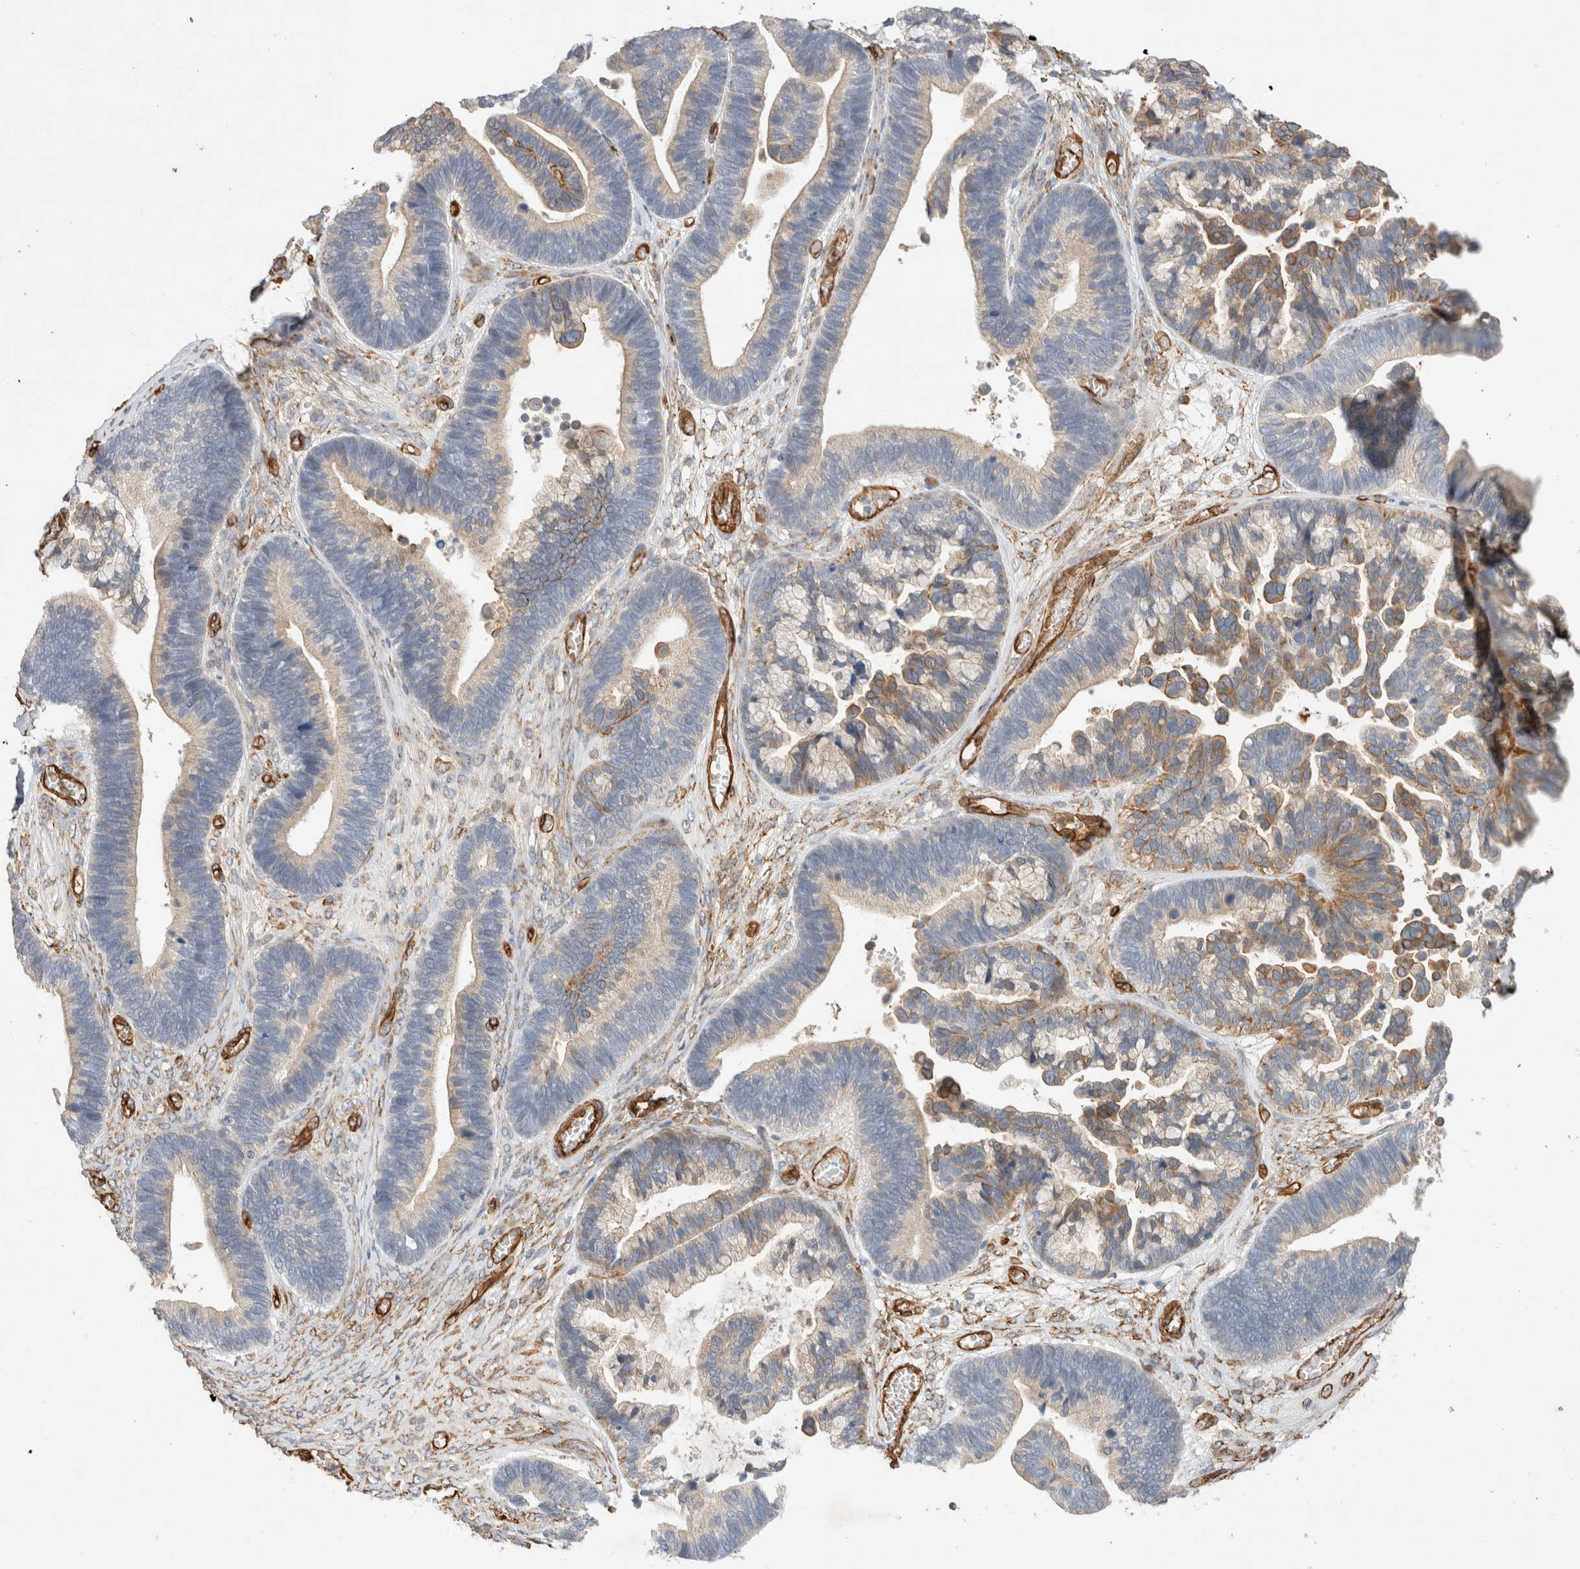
{"staining": {"intensity": "moderate", "quantity": "<25%", "location": "cytoplasmic/membranous"}, "tissue": "ovarian cancer", "cell_type": "Tumor cells", "image_type": "cancer", "snomed": [{"axis": "morphology", "description": "Cystadenocarcinoma, serous, NOS"}, {"axis": "topography", "description": "Ovary"}], "caption": "Immunohistochemistry of human ovarian serous cystadenocarcinoma displays low levels of moderate cytoplasmic/membranous positivity in approximately <25% of tumor cells.", "gene": "JMJD4", "patient": {"sex": "female", "age": 56}}